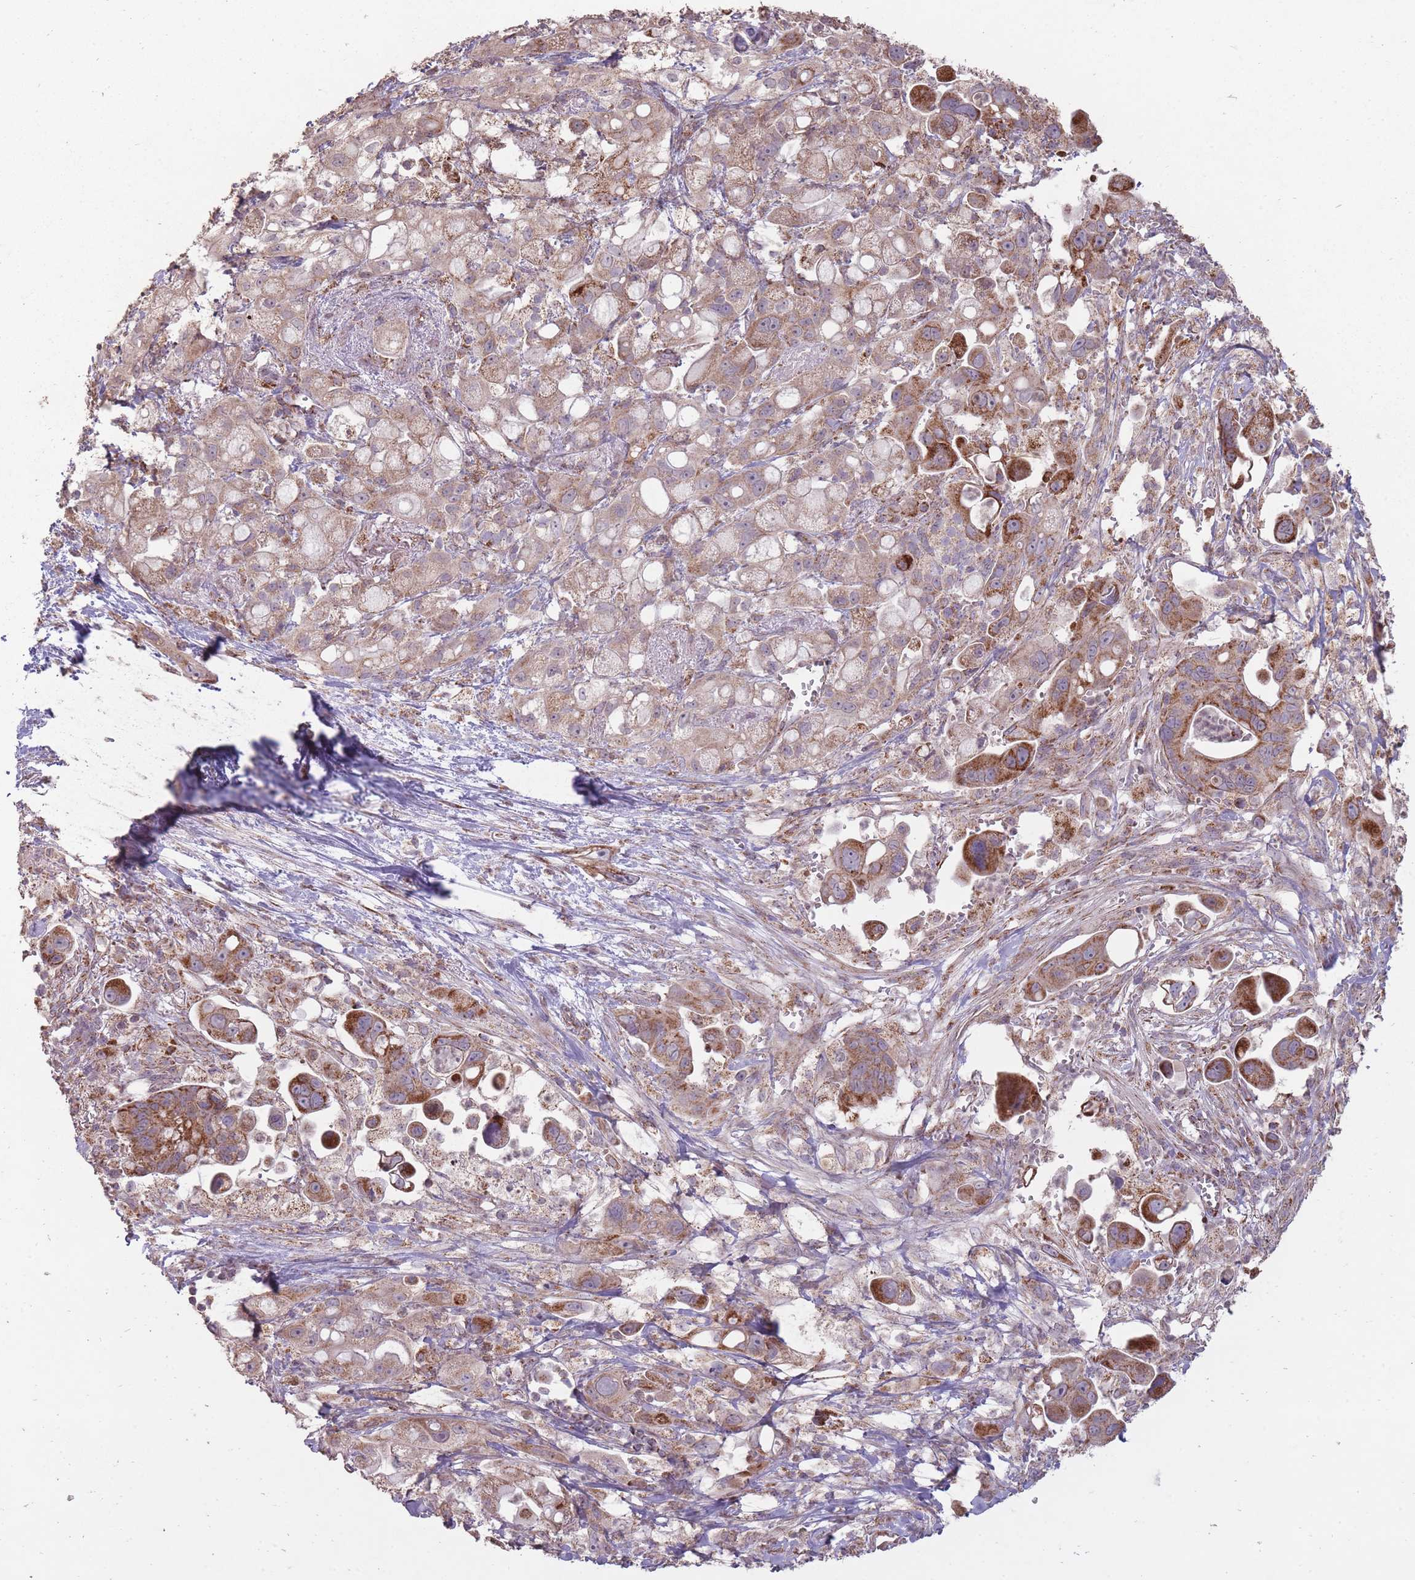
{"staining": {"intensity": "moderate", "quantity": ">75%", "location": "cytoplasmic/membranous"}, "tissue": "pancreatic cancer", "cell_type": "Tumor cells", "image_type": "cancer", "snomed": [{"axis": "morphology", "description": "Adenocarcinoma, NOS"}, {"axis": "topography", "description": "Pancreas"}], "caption": "There is medium levels of moderate cytoplasmic/membranous staining in tumor cells of pancreatic cancer, as demonstrated by immunohistochemical staining (brown color).", "gene": "CNOT8", "patient": {"sex": "male", "age": 68}}